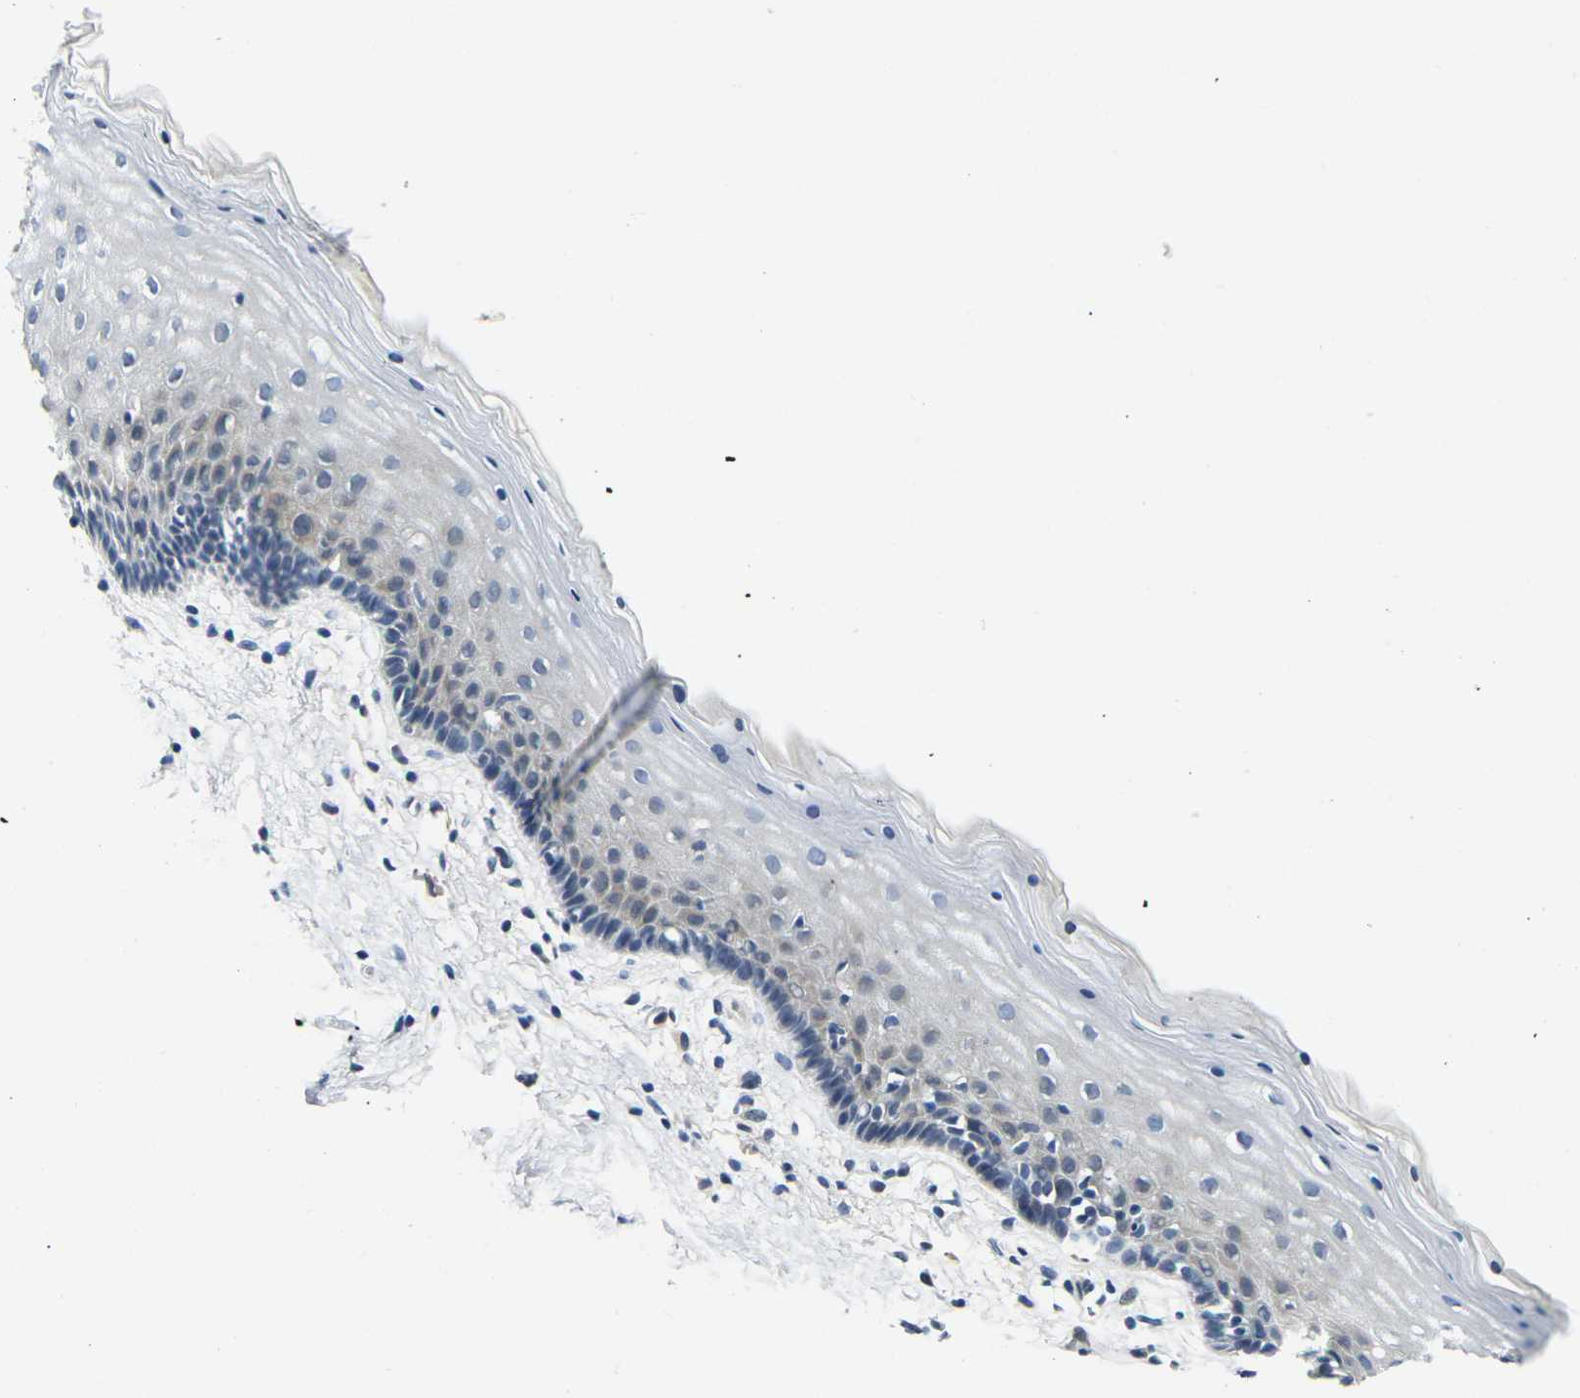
{"staining": {"intensity": "weak", "quantity": "<25%", "location": "cytoplasmic/membranous"}, "tissue": "vagina", "cell_type": "Squamous epithelial cells", "image_type": "normal", "snomed": [{"axis": "morphology", "description": "Normal tissue, NOS"}, {"axis": "topography", "description": "Vagina"}], "caption": "This is an immunohistochemistry (IHC) photomicrograph of unremarkable vagina. There is no positivity in squamous epithelial cells.", "gene": "SHISAL2B", "patient": {"sex": "female", "age": 44}}